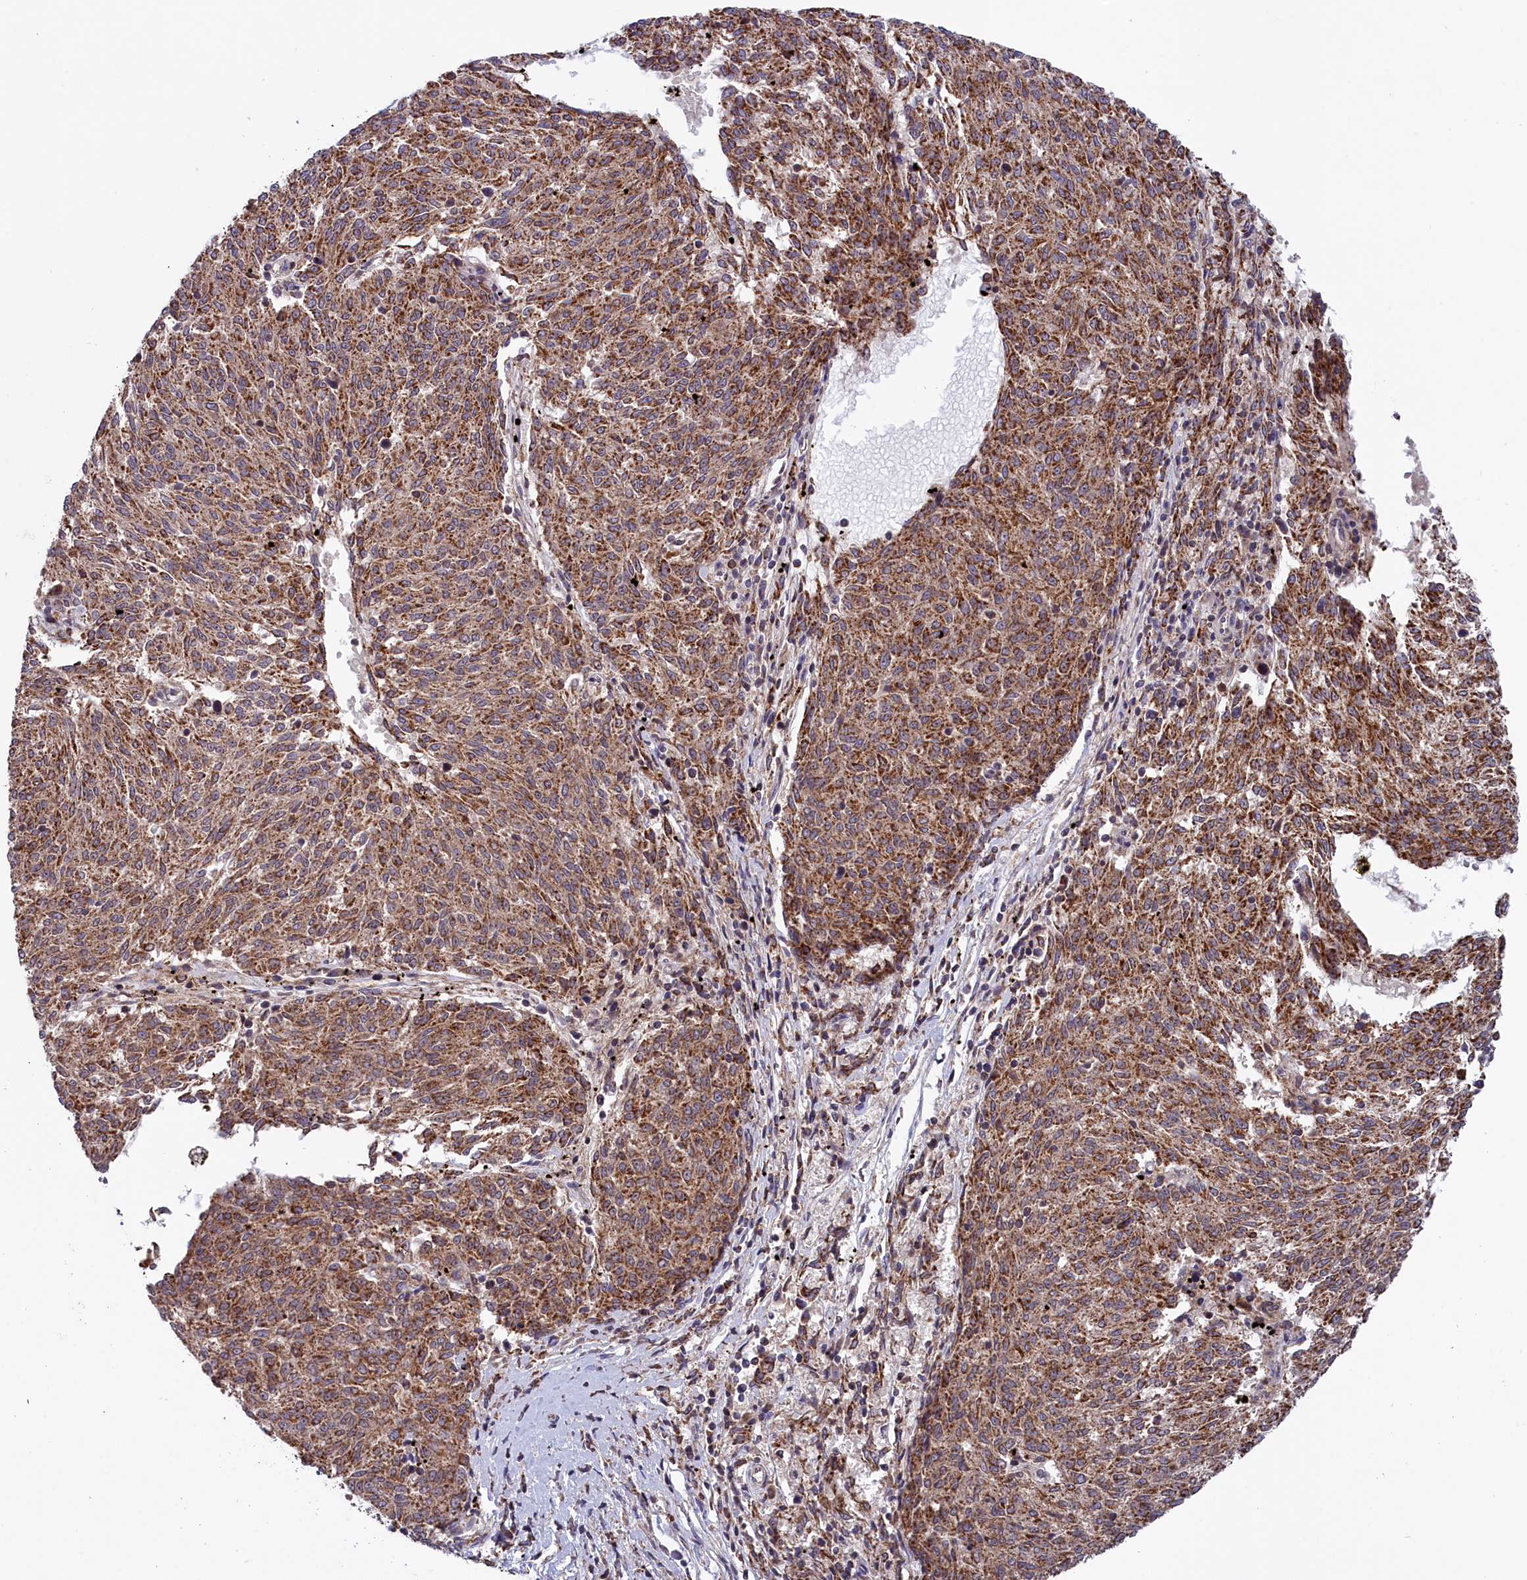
{"staining": {"intensity": "moderate", "quantity": ">75%", "location": "cytoplasmic/membranous"}, "tissue": "melanoma", "cell_type": "Tumor cells", "image_type": "cancer", "snomed": [{"axis": "morphology", "description": "Malignant melanoma, NOS"}, {"axis": "topography", "description": "Skin"}], "caption": "Melanoma stained for a protein exhibits moderate cytoplasmic/membranous positivity in tumor cells. The staining was performed using DAB, with brown indicating positive protein expression. Nuclei are stained blue with hematoxylin.", "gene": "TIMM44", "patient": {"sex": "female", "age": 72}}